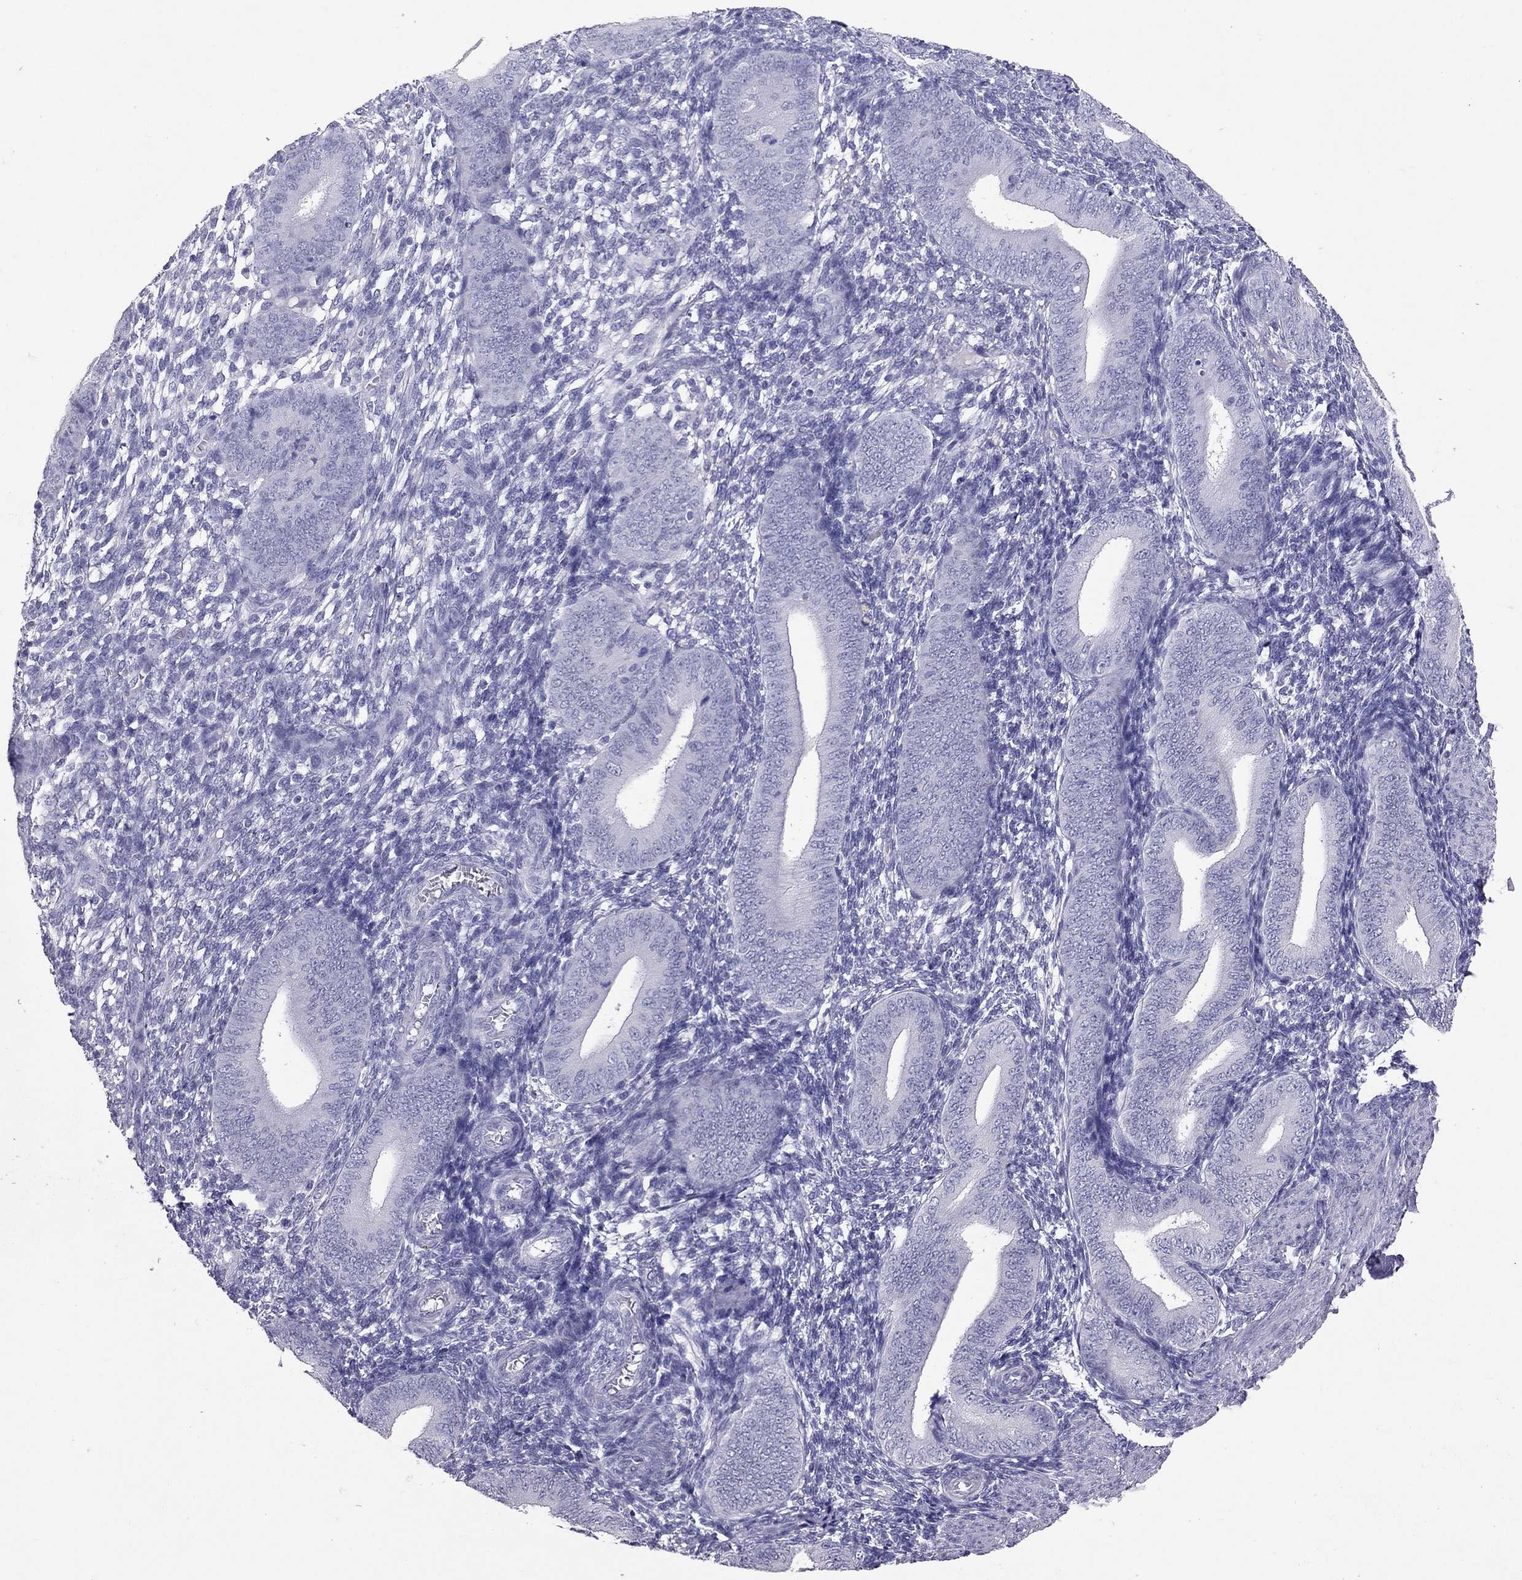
{"staining": {"intensity": "negative", "quantity": "none", "location": "none"}, "tissue": "endometrium", "cell_type": "Cells in endometrial stroma", "image_type": "normal", "snomed": [{"axis": "morphology", "description": "Normal tissue, NOS"}, {"axis": "topography", "description": "Endometrium"}], "caption": "The image demonstrates no significant positivity in cells in endometrial stroma of endometrium.", "gene": "PSMB11", "patient": {"sex": "female", "age": 39}}